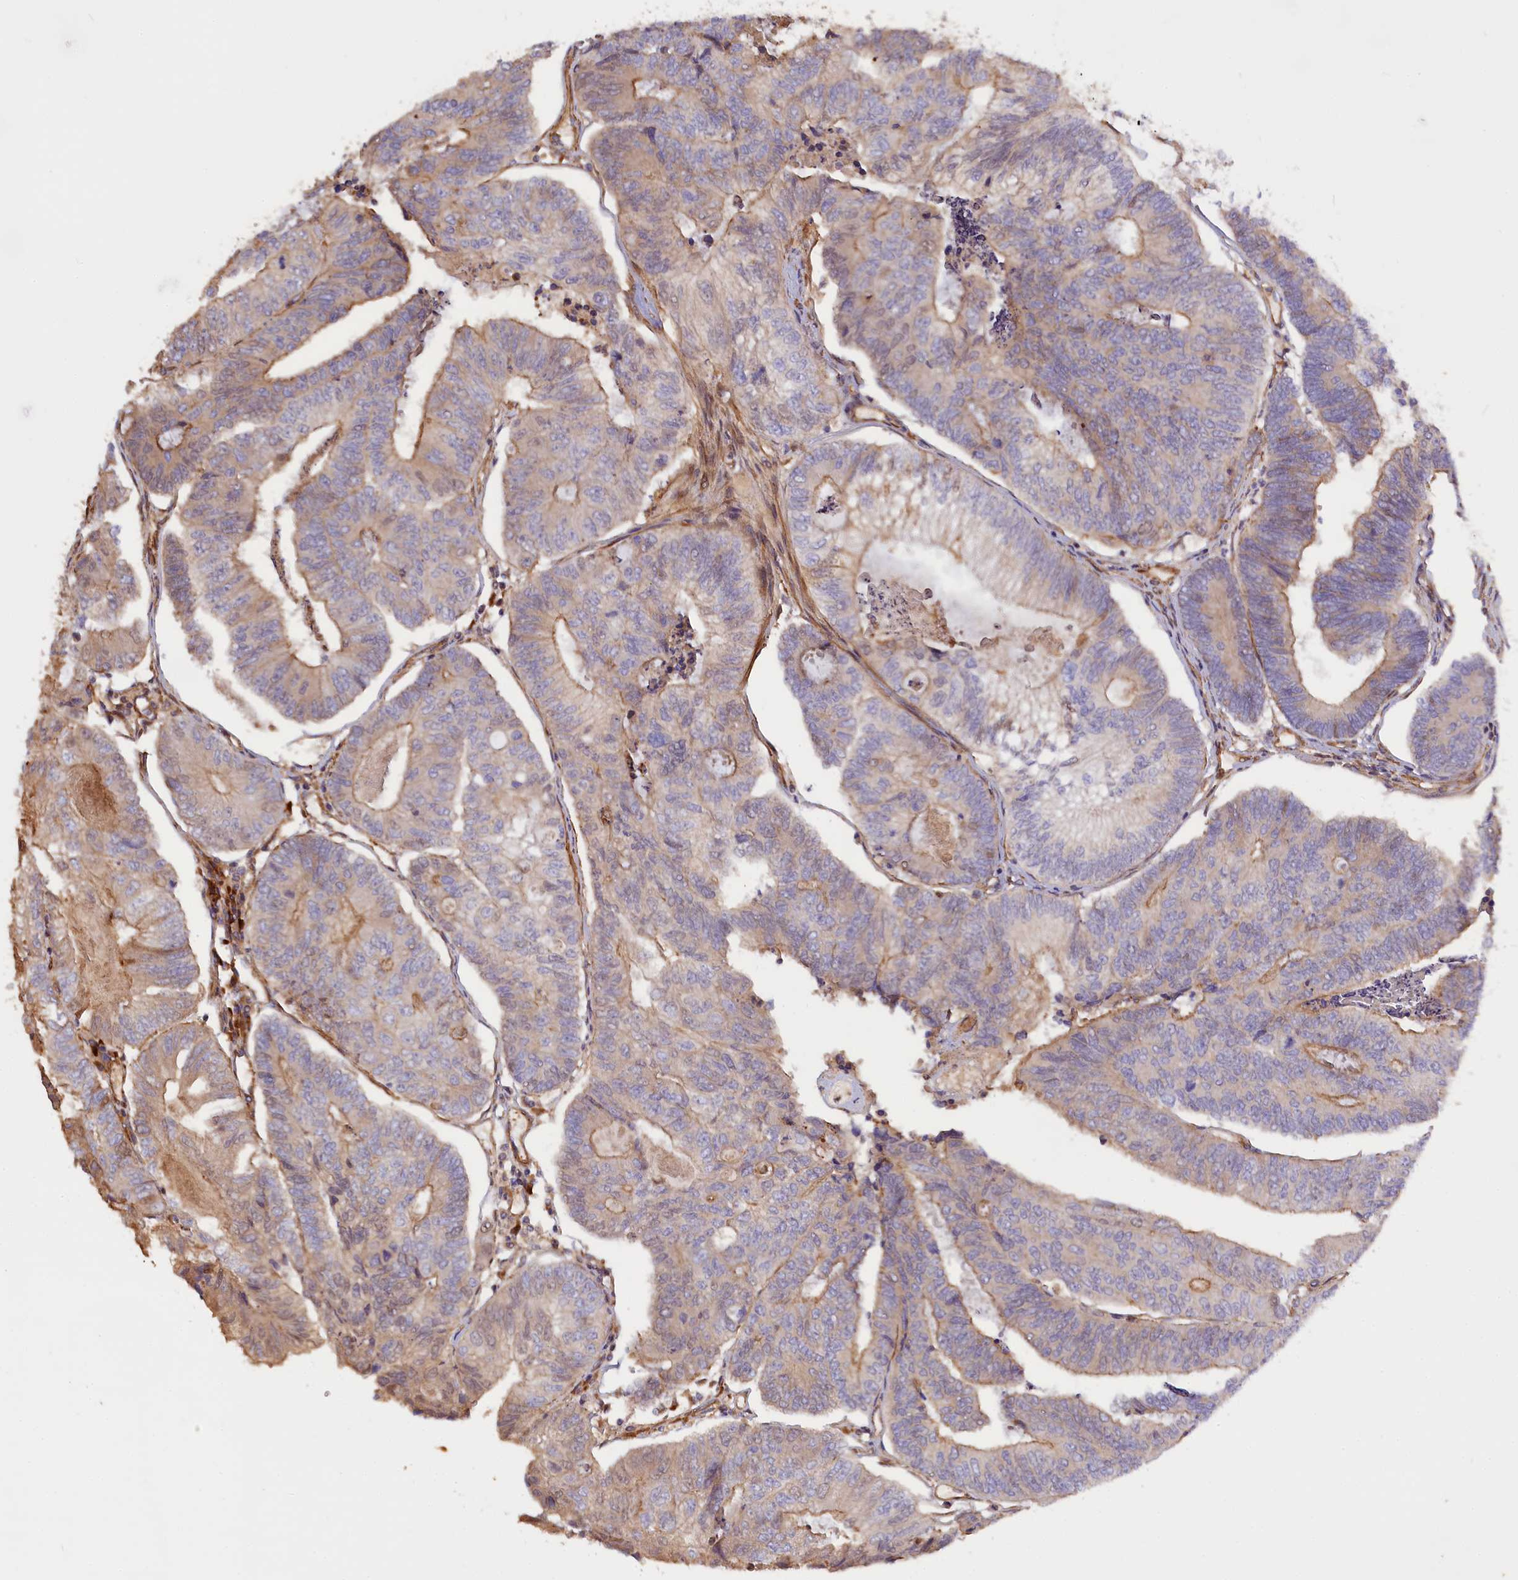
{"staining": {"intensity": "weak", "quantity": "25%-75%", "location": "cytoplasmic/membranous"}, "tissue": "colorectal cancer", "cell_type": "Tumor cells", "image_type": "cancer", "snomed": [{"axis": "morphology", "description": "Adenocarcinoma, NOS"}, {"axis": "topography", "description": "Colon"}], "caption": "Colorectal cancer stained with DAB immunohistochemistry (IHC) reveals low levels of weak cytoplasmic/membranous positivity in about 25%-75% of tumor cells.", "gene": "FUZ", "patient": {"sex": "female", "age": 67}}